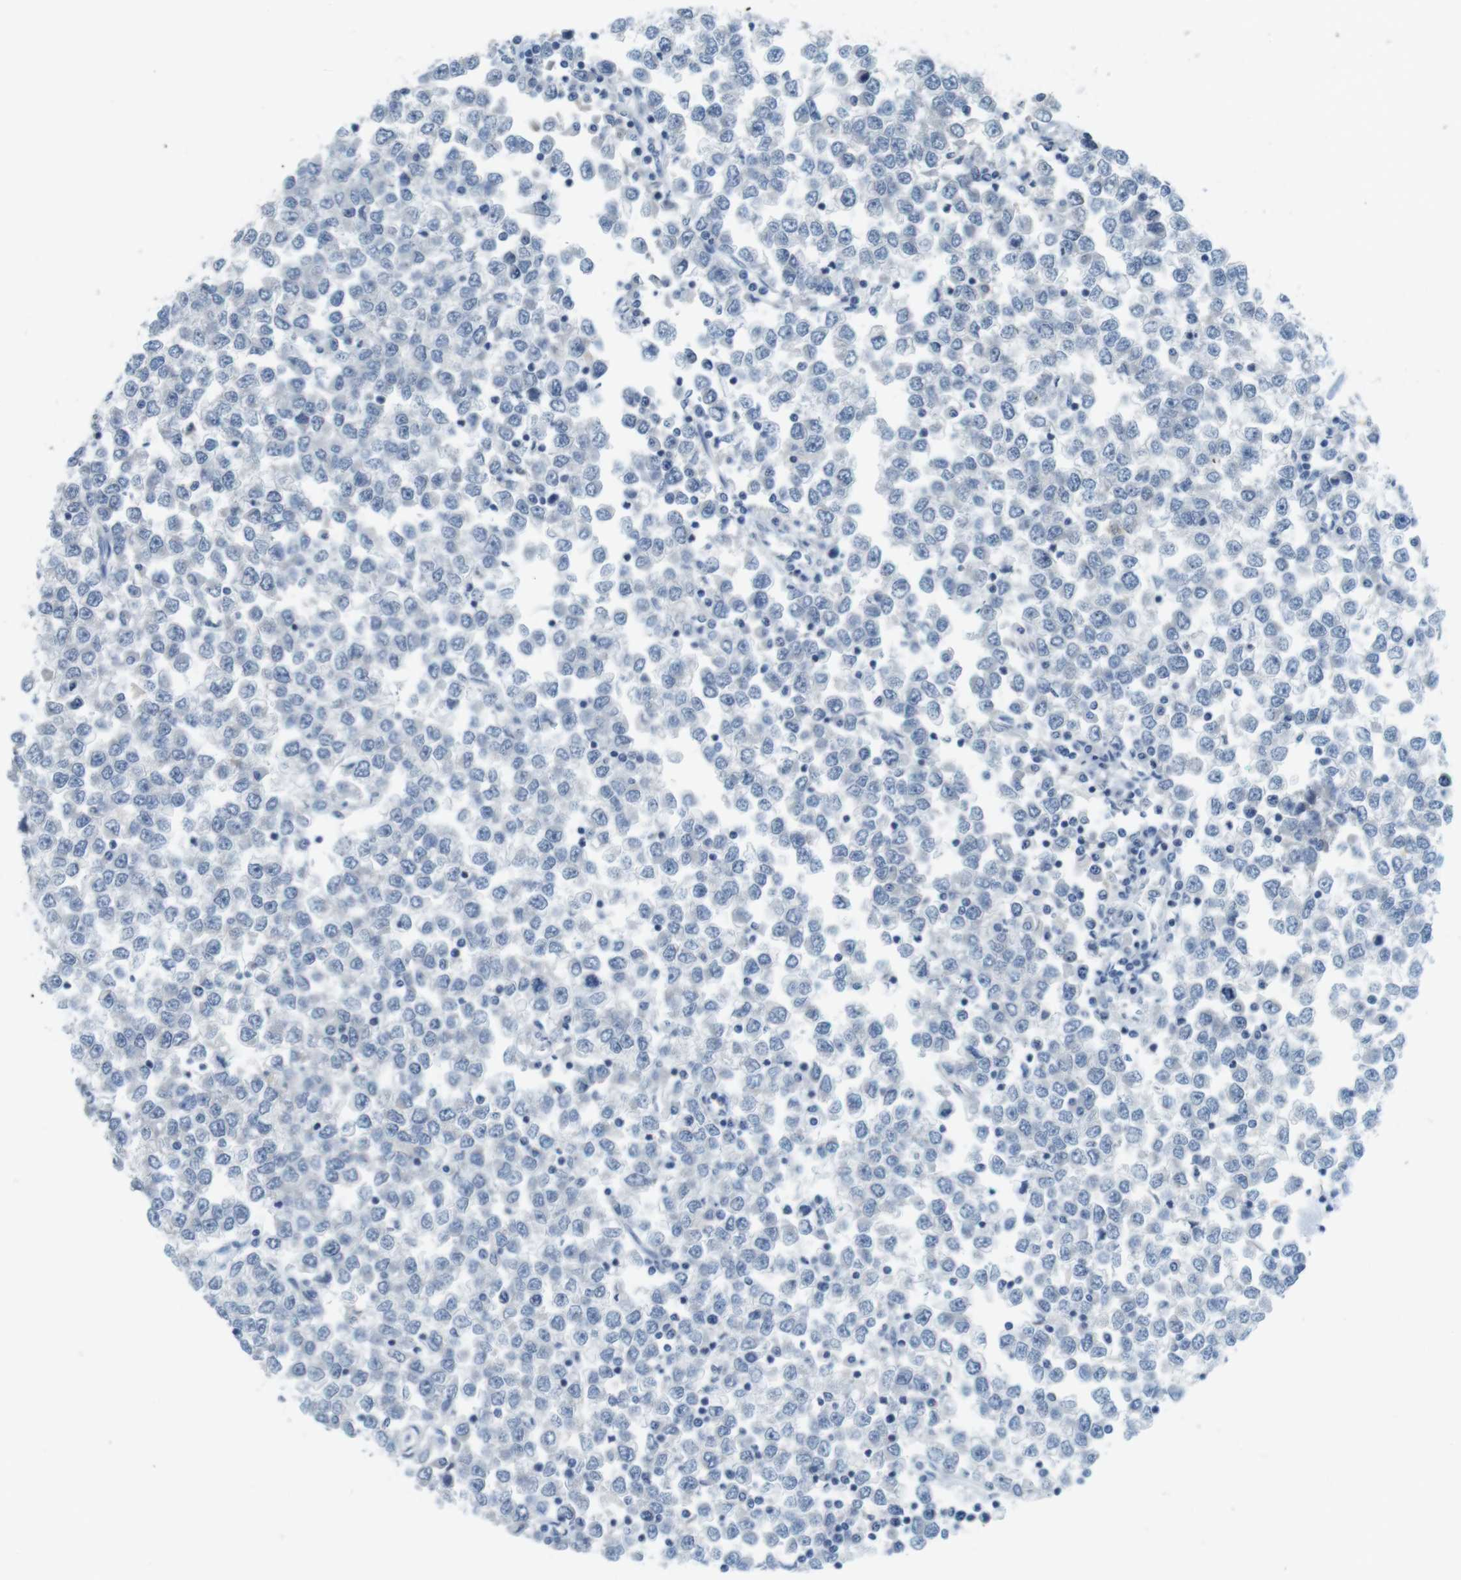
{"staining": {"intensity": "negative", "quantity": "none", "location": "none"}, "tissue": "testis cancer", "cell_type": "Tumor cells", "image_type": "cancer", "snomed": [{"axis": "morphology", "description": "Seminoma, NOS"}, {"axis": "topography", "description": "Testis"}], "caption": "High power microscopy histopathology image of an immunohistochemistry micrograph of testis cancer (seminoma), revealing no significant expression in tumor cells.", "gene": "MUC5B", "patient": {"sex": "male", "age": 65}}